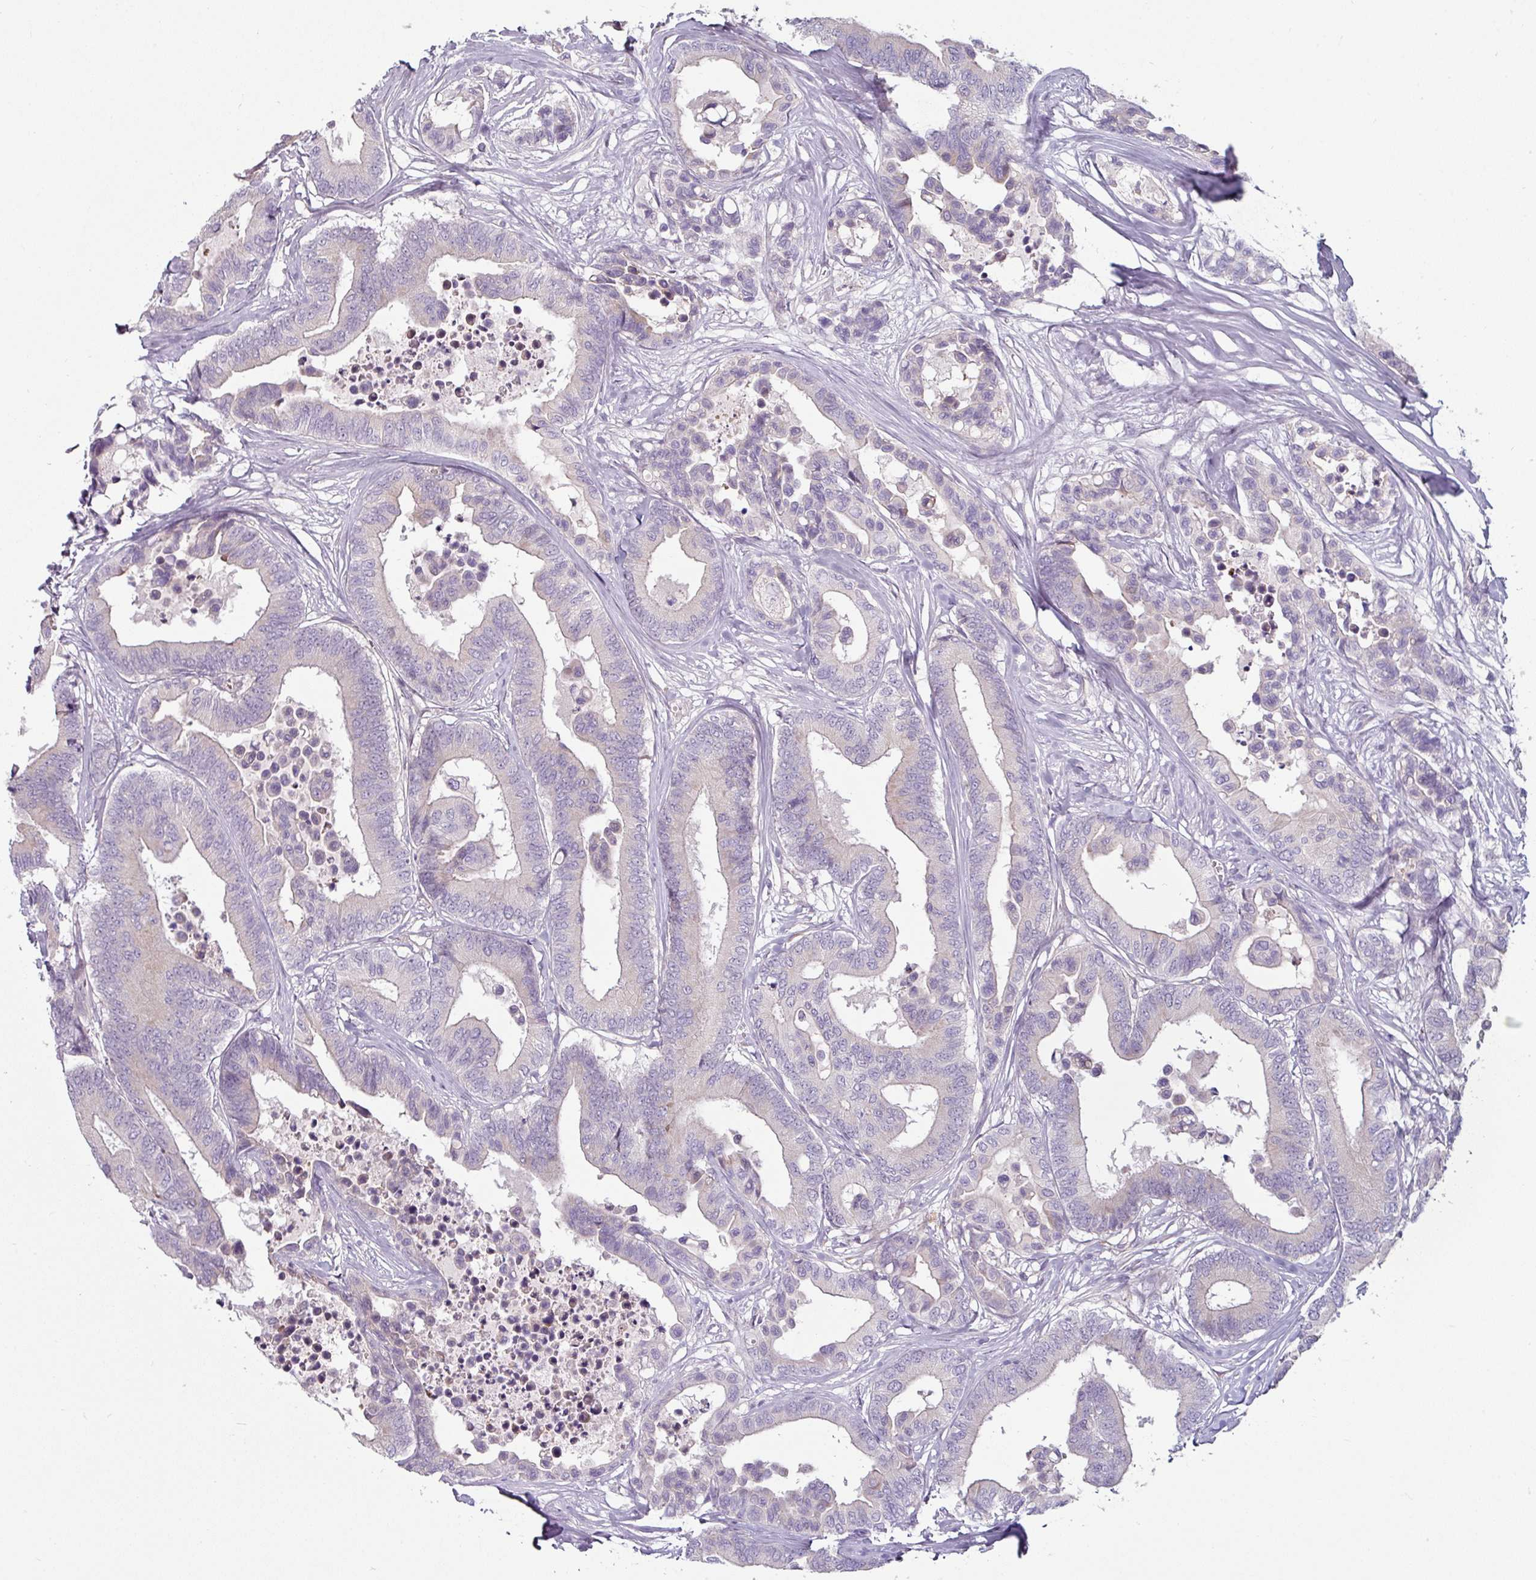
{"staining": {"intensity": "negative", "quantity": "none", "location": "none"}, "tissue": "colorectal cancer", "cell_type": "Tumor cells", "image_type": "cancer", "snomed": [{"axis": "morphology", "description": "Normal tissue, NOS"}, {"axis": "morphology", "description": "Adenocarcinoma, NOS"}, {"axis": "topography", "description": "Colon"}], "caption": "Tumor cells are negative for protein expression in human adenocarcinoma (colorectal).", "gene": "MTMR14", "patient": {"sex": "male", "age": 82}}